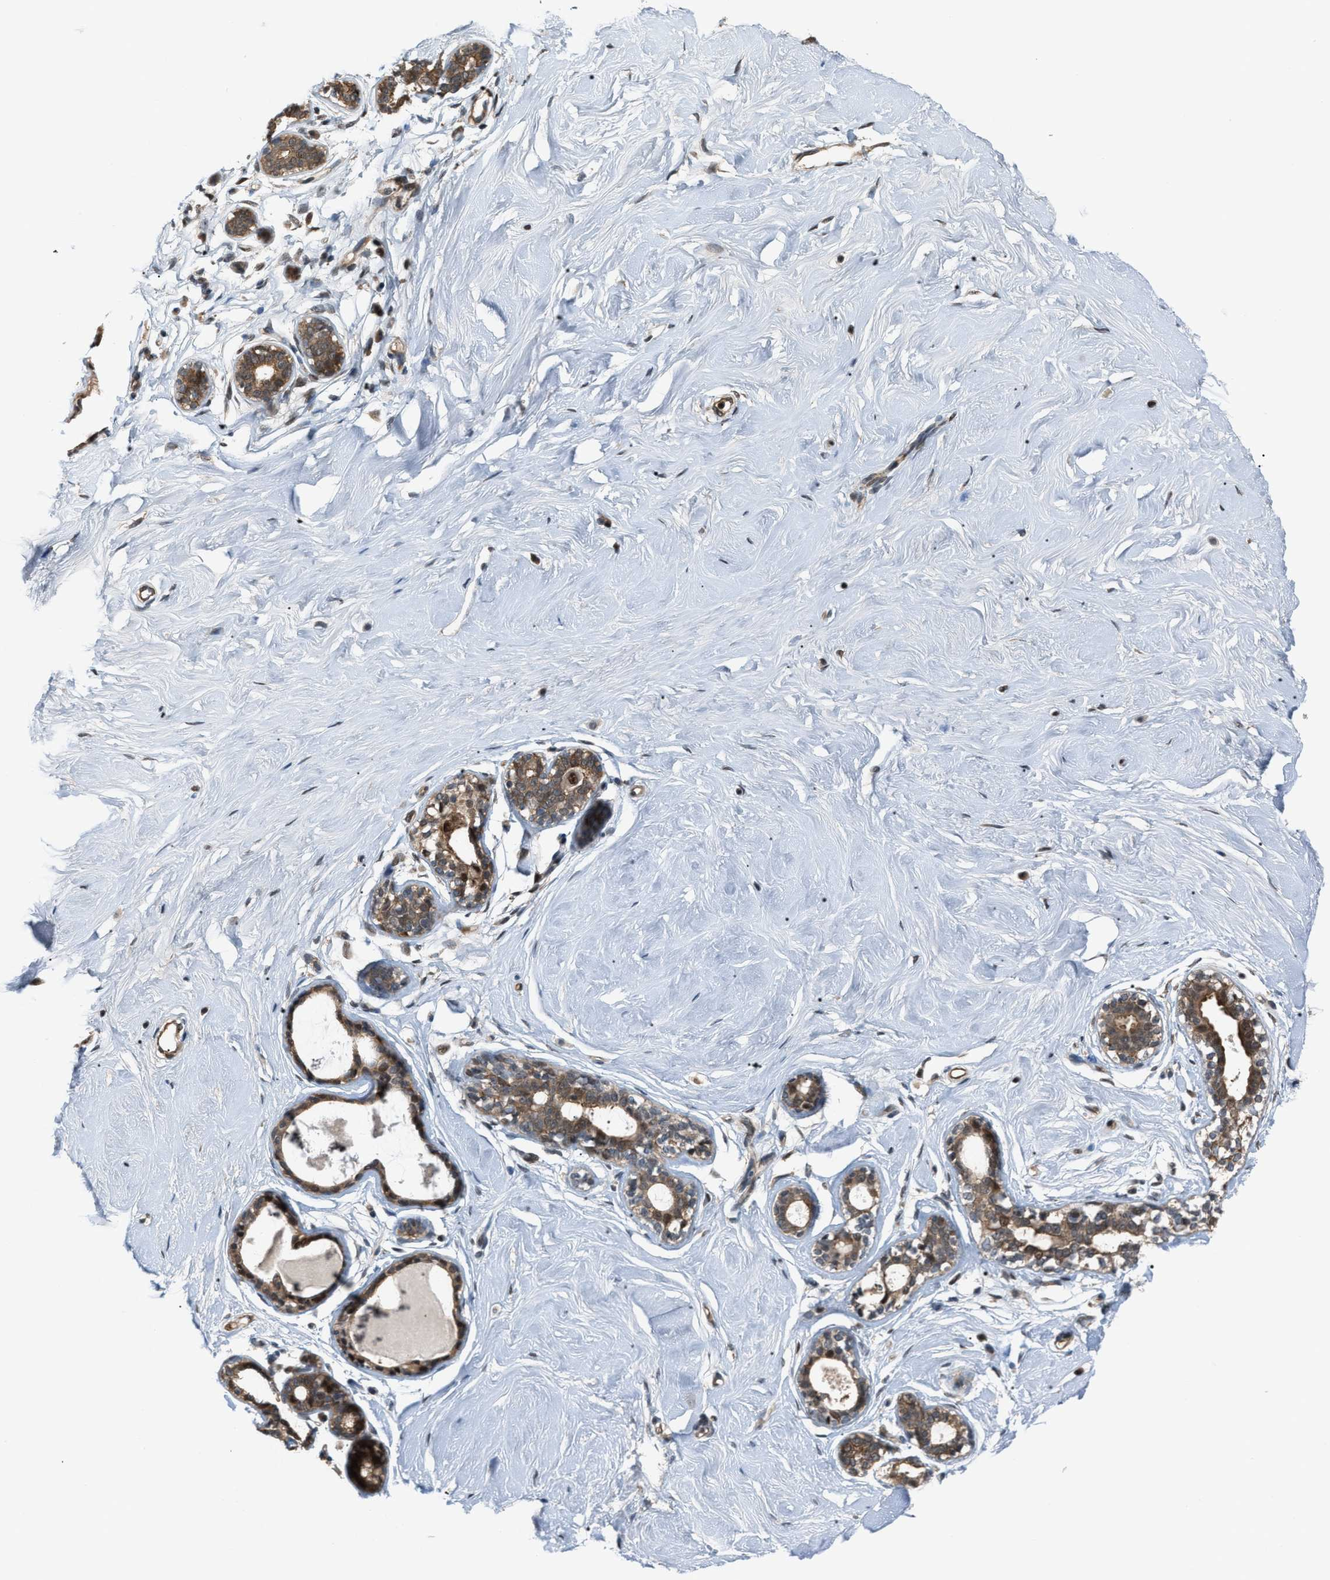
{"staining": {"intensity": "weak", "quantity": "<25%", "location": "cytoplasmic/membranous"}, "tissue": "breast", "cell_type": "Adipocytes", "image_type": "normal", "snomed": [{"axis": "morphology", "description": "Normal tissue, NOS"}, {"axis": "topography", "description": "Breast"}], "caption": "A micrograph of human breast is negative for staining in adipocytes. The staining is performed using DAB brown chromogen with nuclei counter-stained in using hematoxylin.", "gene": "RFFL", "patient": {"sex": "female", "age": 23}}